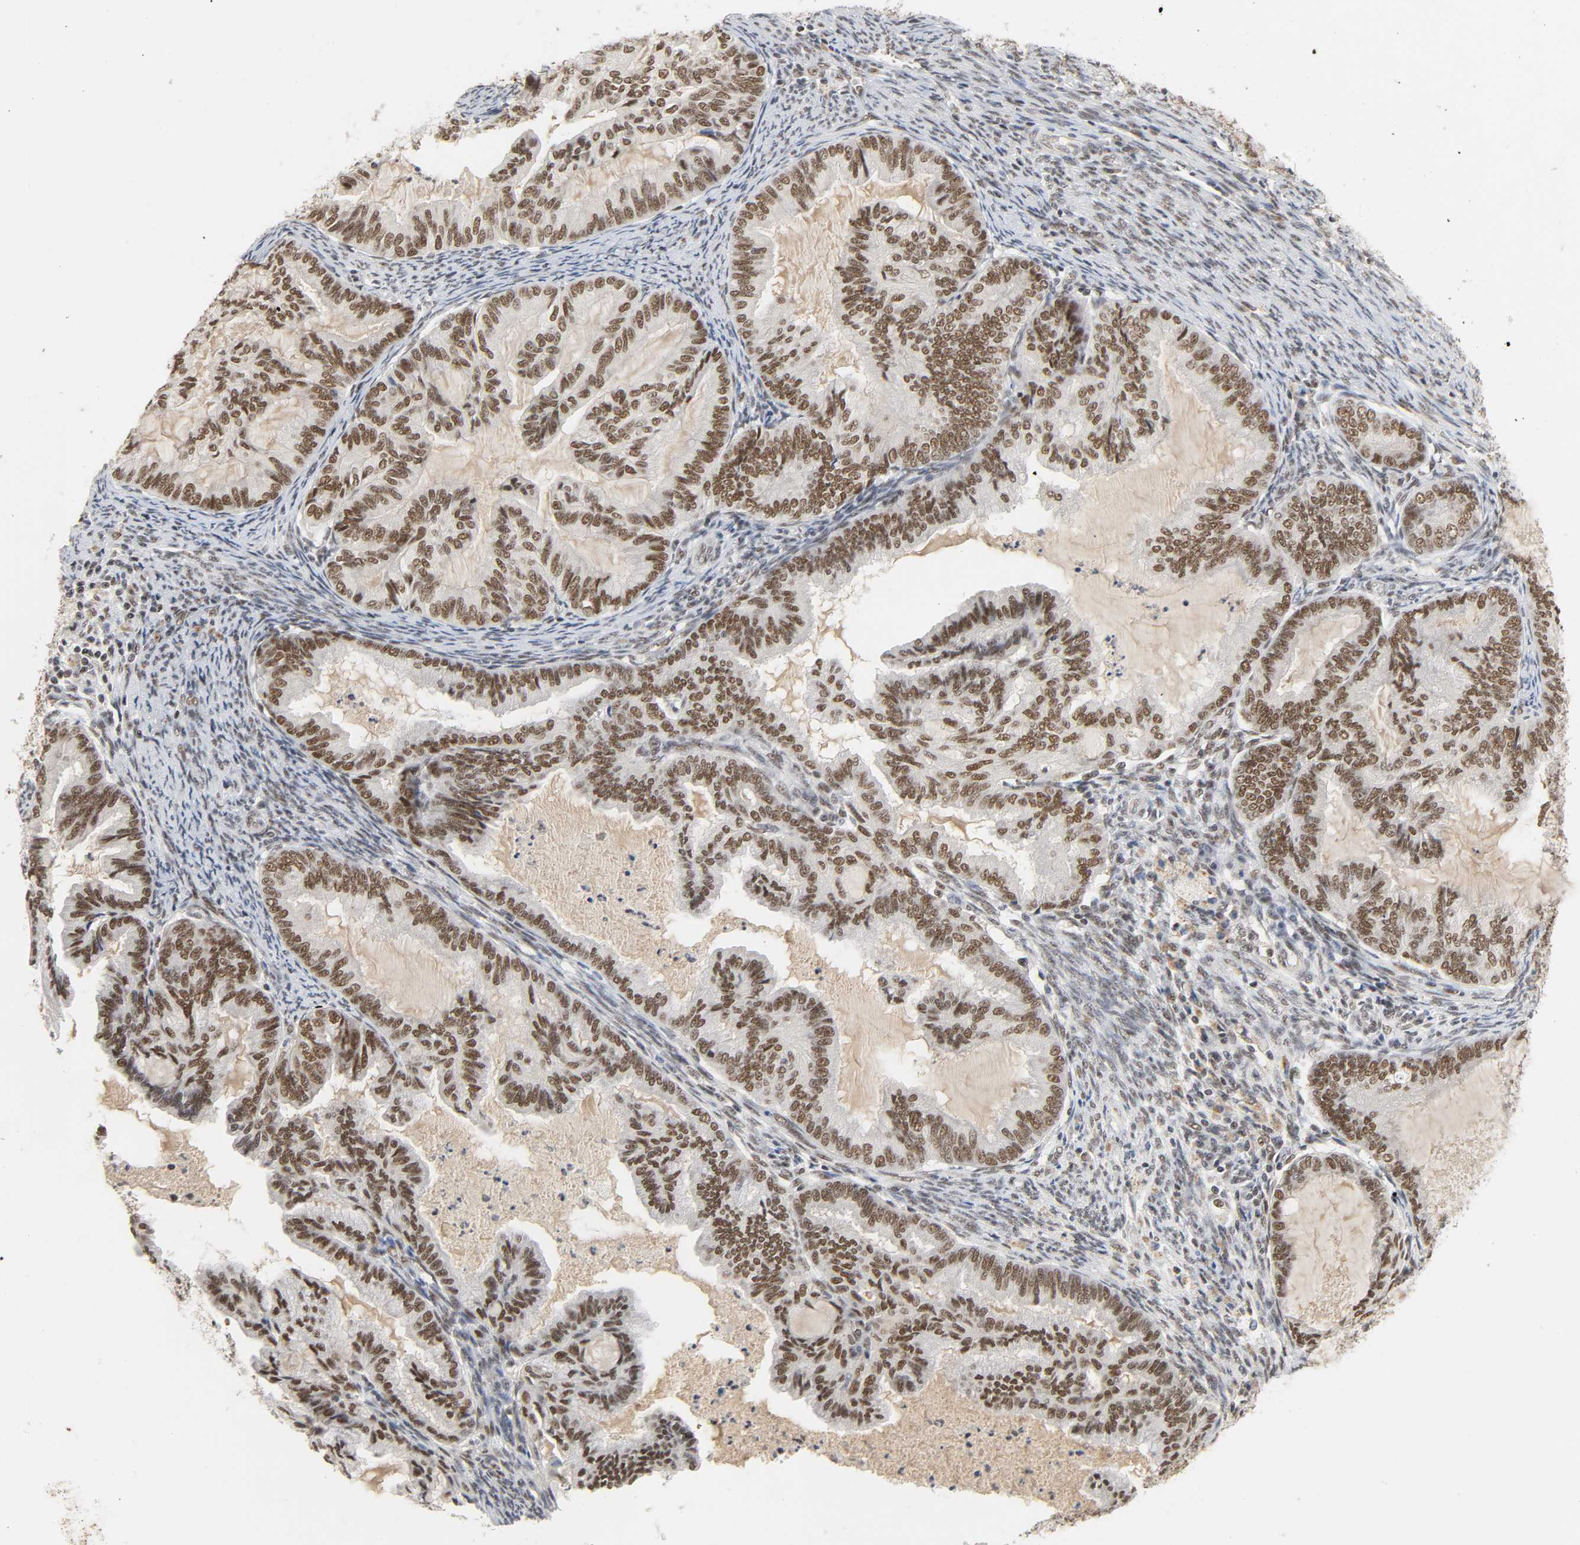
{"staining": {"intensity": "moderate", "quantity": ">75%", "location": "nuclear"}, "tissue": "cervical cancer", "cell_type": "Tumor cells", "image_type": "cancer", "snomed": [{"axis": "morphology", "description": "Normal tissue, NOS"}, {"axis": "morphology", "description": "Adenocarcinoma, NOS"}, {"axis": "topography", "description": "Cervix"}, {"axis": "topography", "description": "Endometrium"}], "caption": "Cervical adenocarcinoma stained with a protein marker displays moderate staining in tumor cells.", "gene": "NCOA6", "patient": {"sex": "female", "age": 86}}